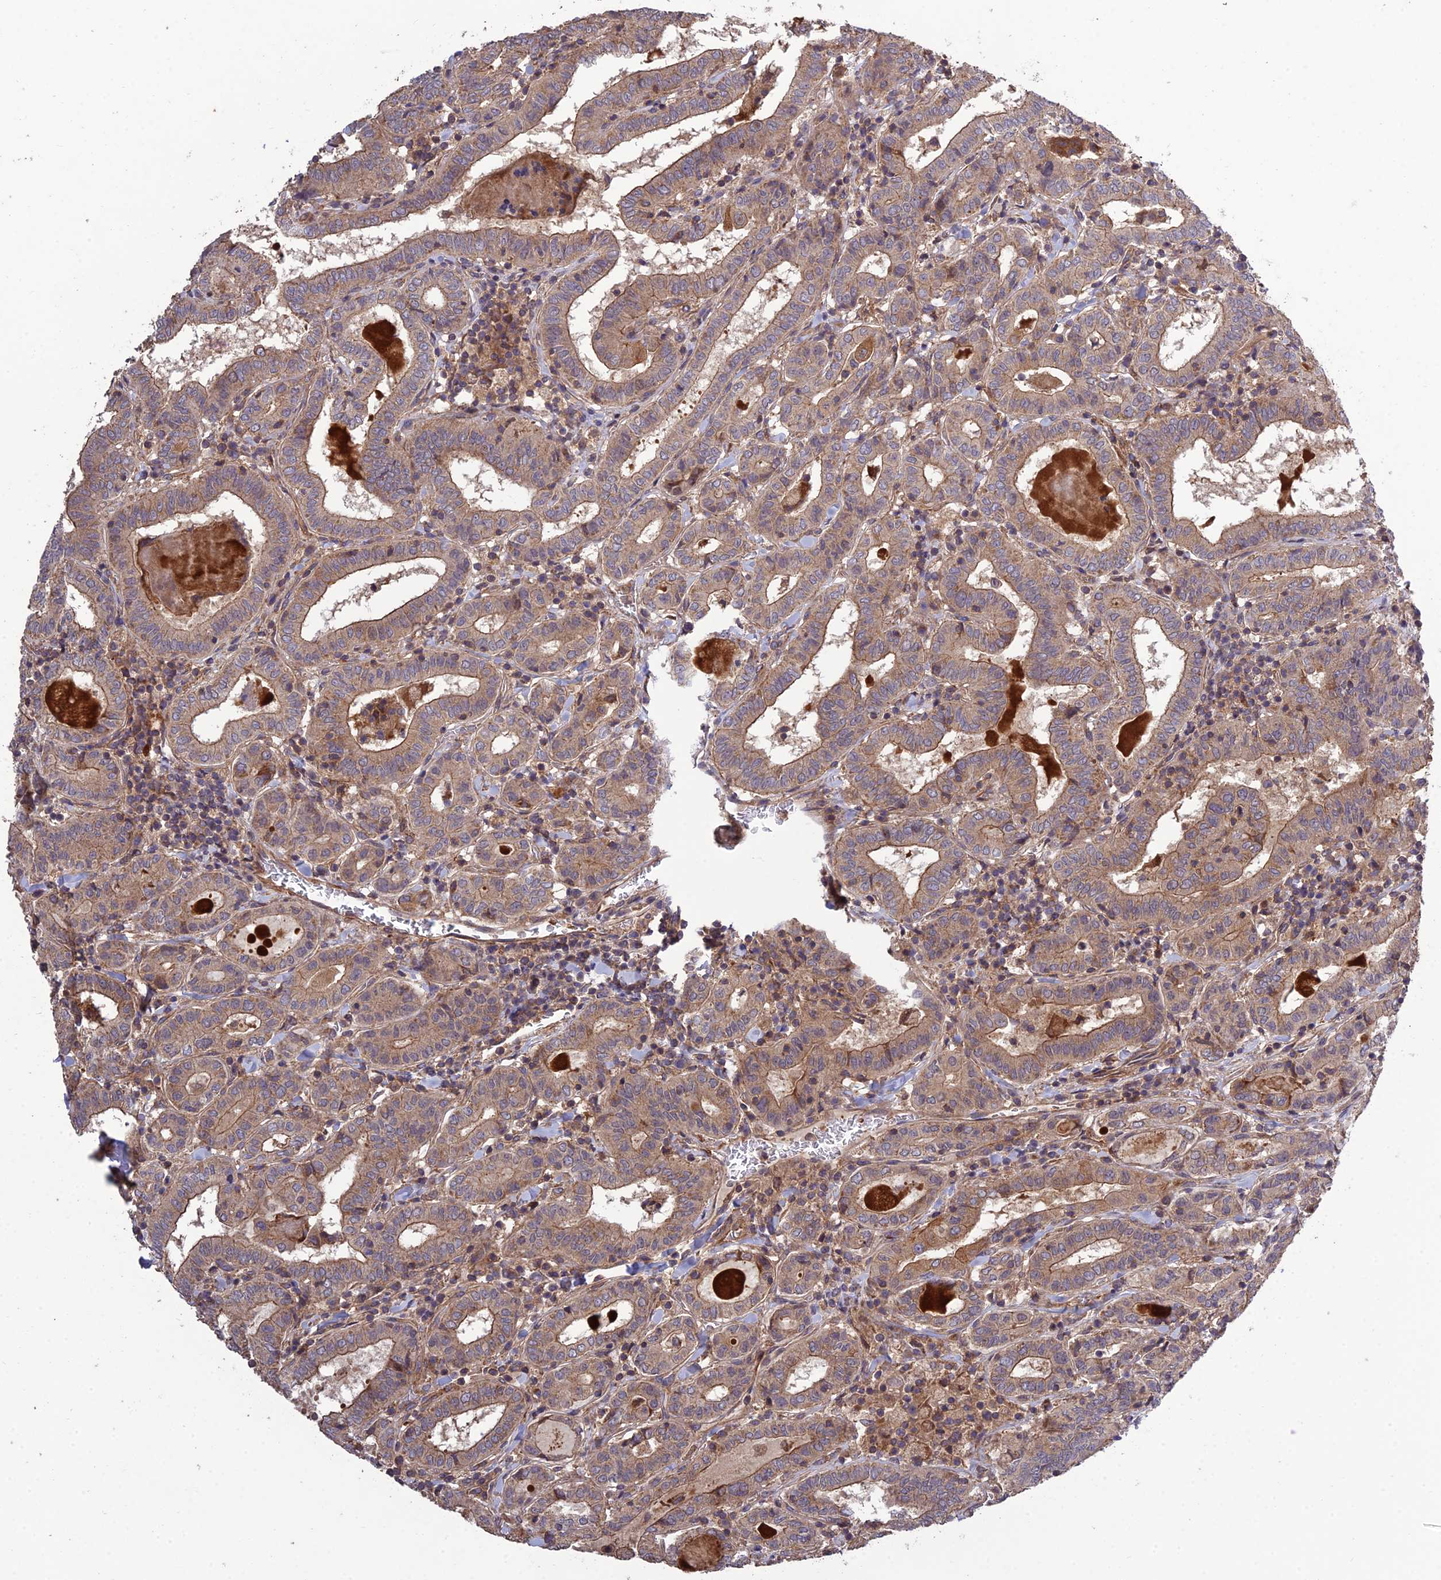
{"staining": {"intensity": "weak", "quantity": ">75%", "location": "cytoplasmic/membranous"}, "tissue": "thyroid cancer", "cell_type": "Tumor cells", "image_type": "cancer", "snomed": [{"axis": "morphology", "description": "Papillary adenocarcinoma, NOS"}, {"axis": "topography", "description": "Thyroid gland"}], "caption": "Thyroid cancer (papillary adenocarcinoma) stained with a protein marker reveals weak staining in tumor cells.", "gene": "TMEM131L", "patient": {"sex": "female", "age": 72}}